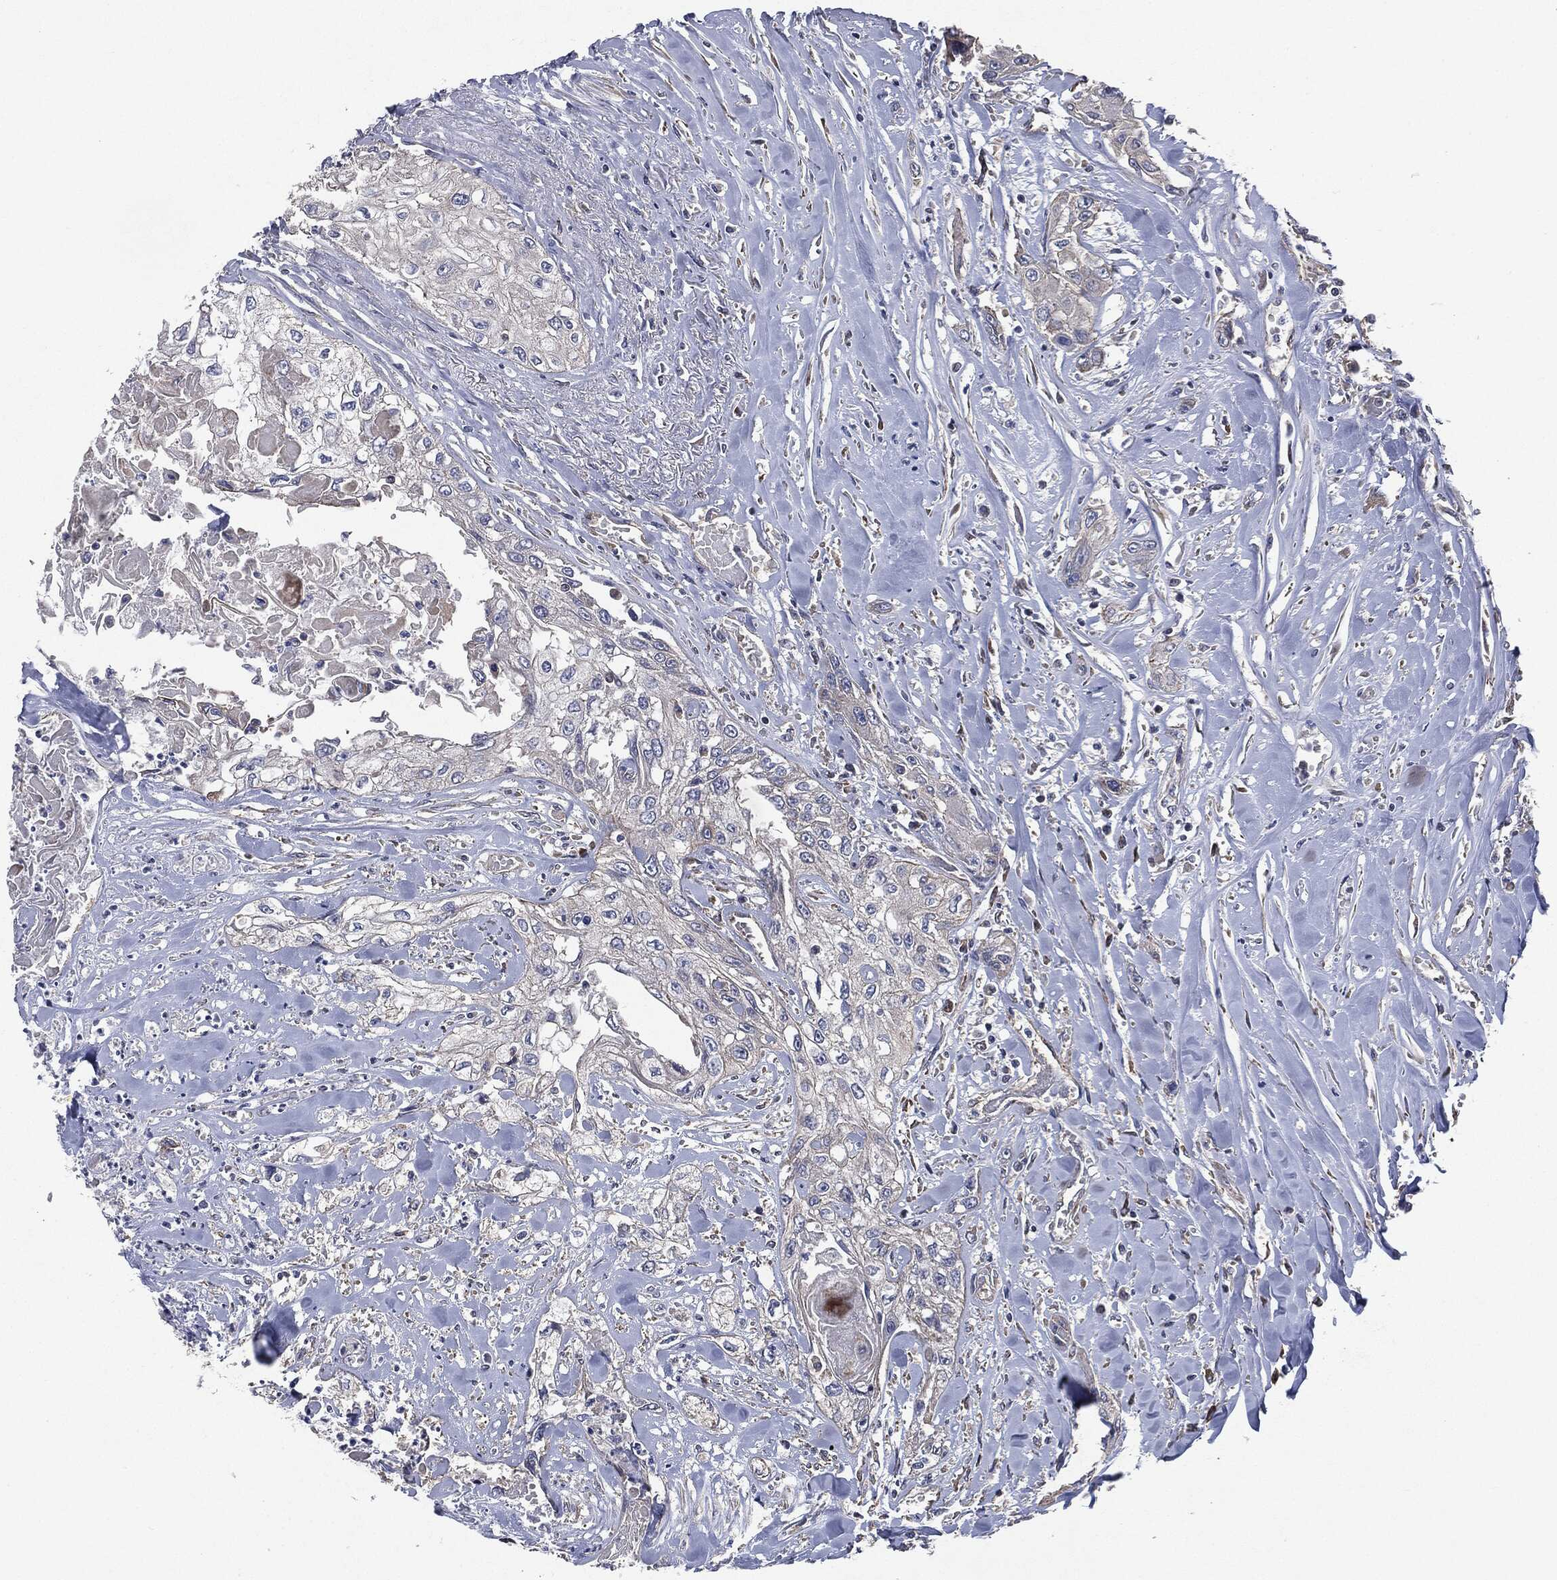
{"staining": {"intensity": "negative", "quantity": "none", "location": "none"}, "tissue": "head and neck cancer", "cell_type": "Tumor cells", "image_type": "cancer", "snomed": [{"axis": "morphology", "description": "Normal tissue, NOS"}, {"axis": "morphology", "description": "Squamous cell carcinoma, NOS"}, {"axis": "topography", "description": "Oral tissue"}, {"axis": "topography", "description": "Peripheral nerve tissue"}, {"axis": "topography", "description": "Head-Neck"}], "caption": "This histopathology image is of head and neck squamous cell carcinoma stained with IHC to label a protein in brown with the nuclei are counter-stained blue. There is no staining in tumor cells.", "gene": "EPS15L1", "patient": {"sex": "female", "age": 59}}